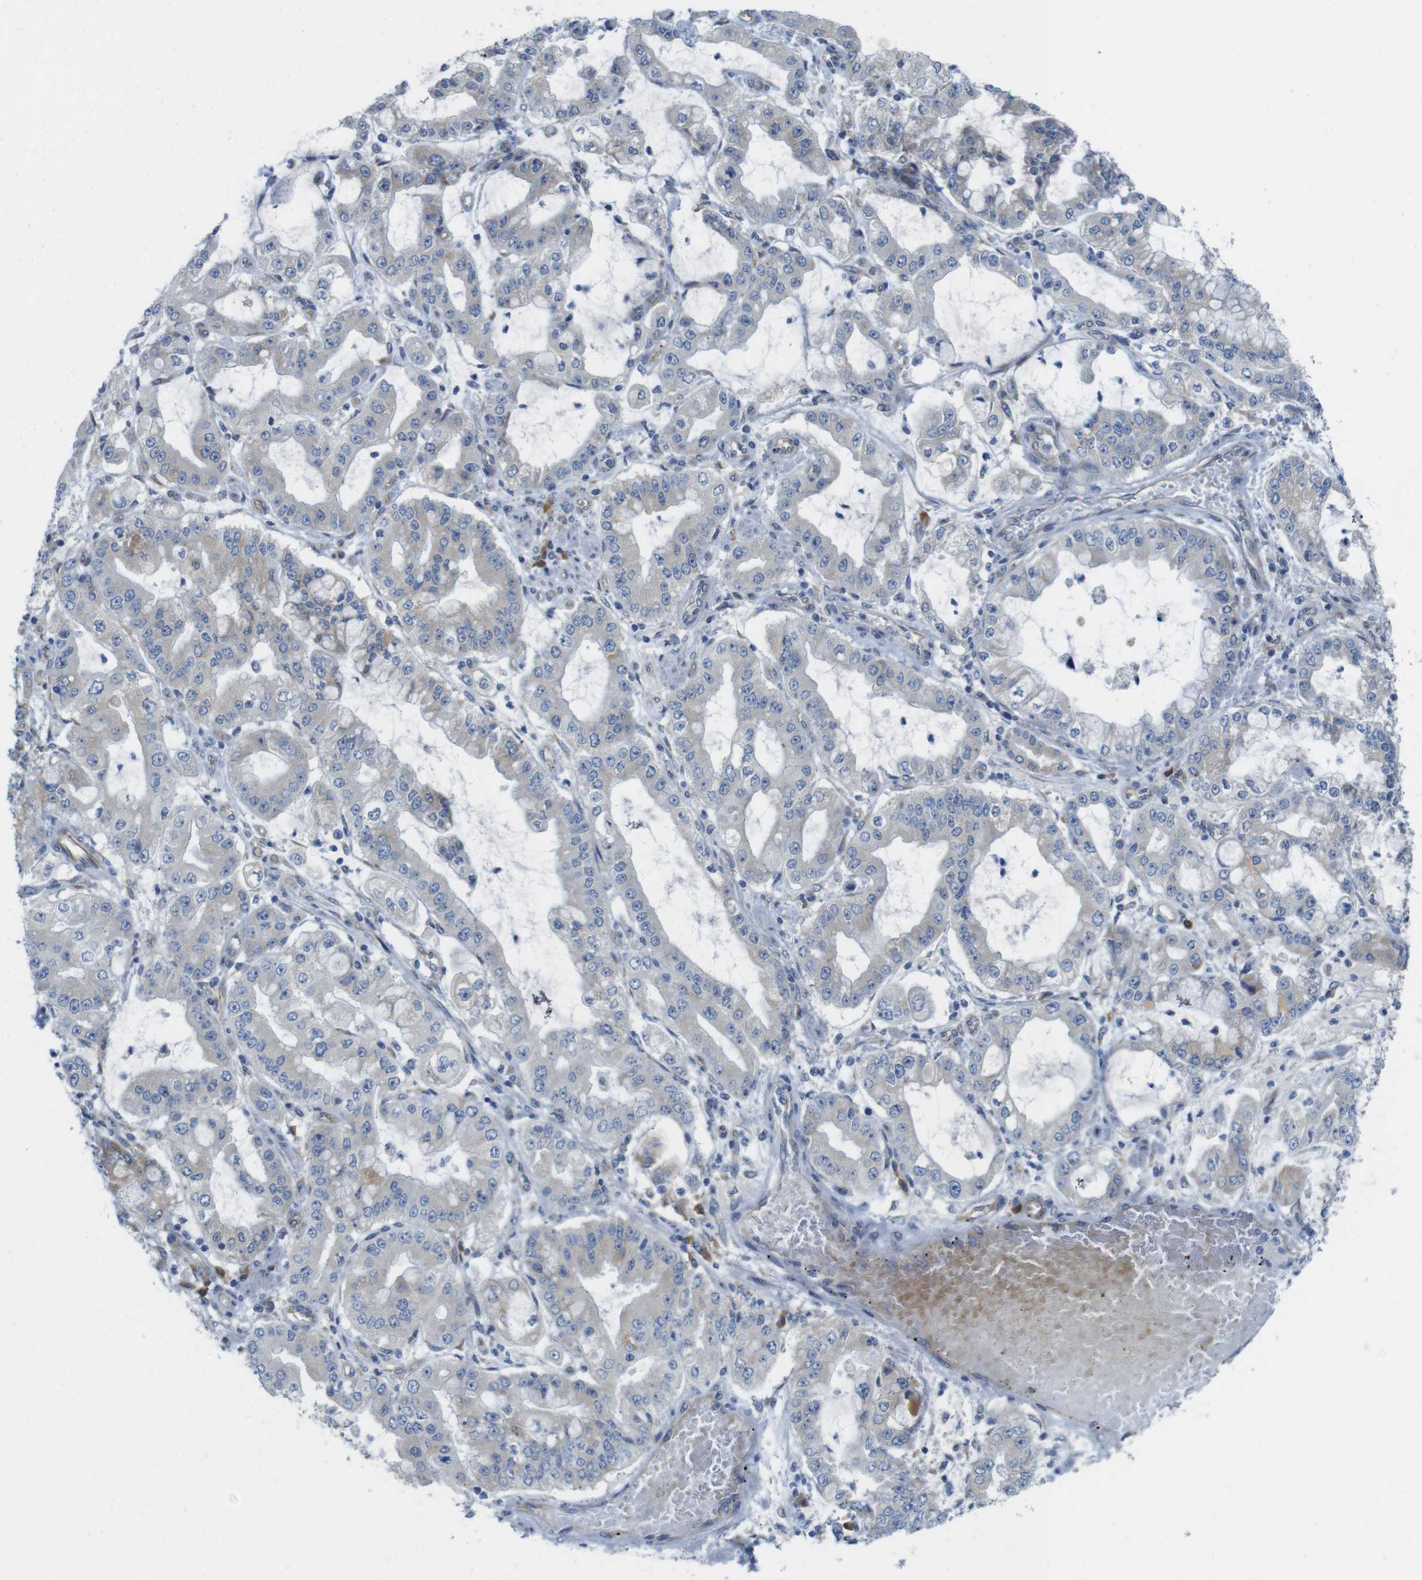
{"staining": {"intensity": "negative", "quantity": "none", "location": "none"}, "tissue": "stomach cancer", "cell_type": "Tumor cells", "image_type": "cancer", "snomed": [{"axis": "morphology", "description": "Adenocarcinoma, NOS"}, {"axis": "topography", "description": "Stomach"}], "caption": "Immunohistochemical staining of stomach cancer displays no significant positivity in tumor cells.", "gene": "TMEM234", "patient": {"sex": "male", "age": 76}}